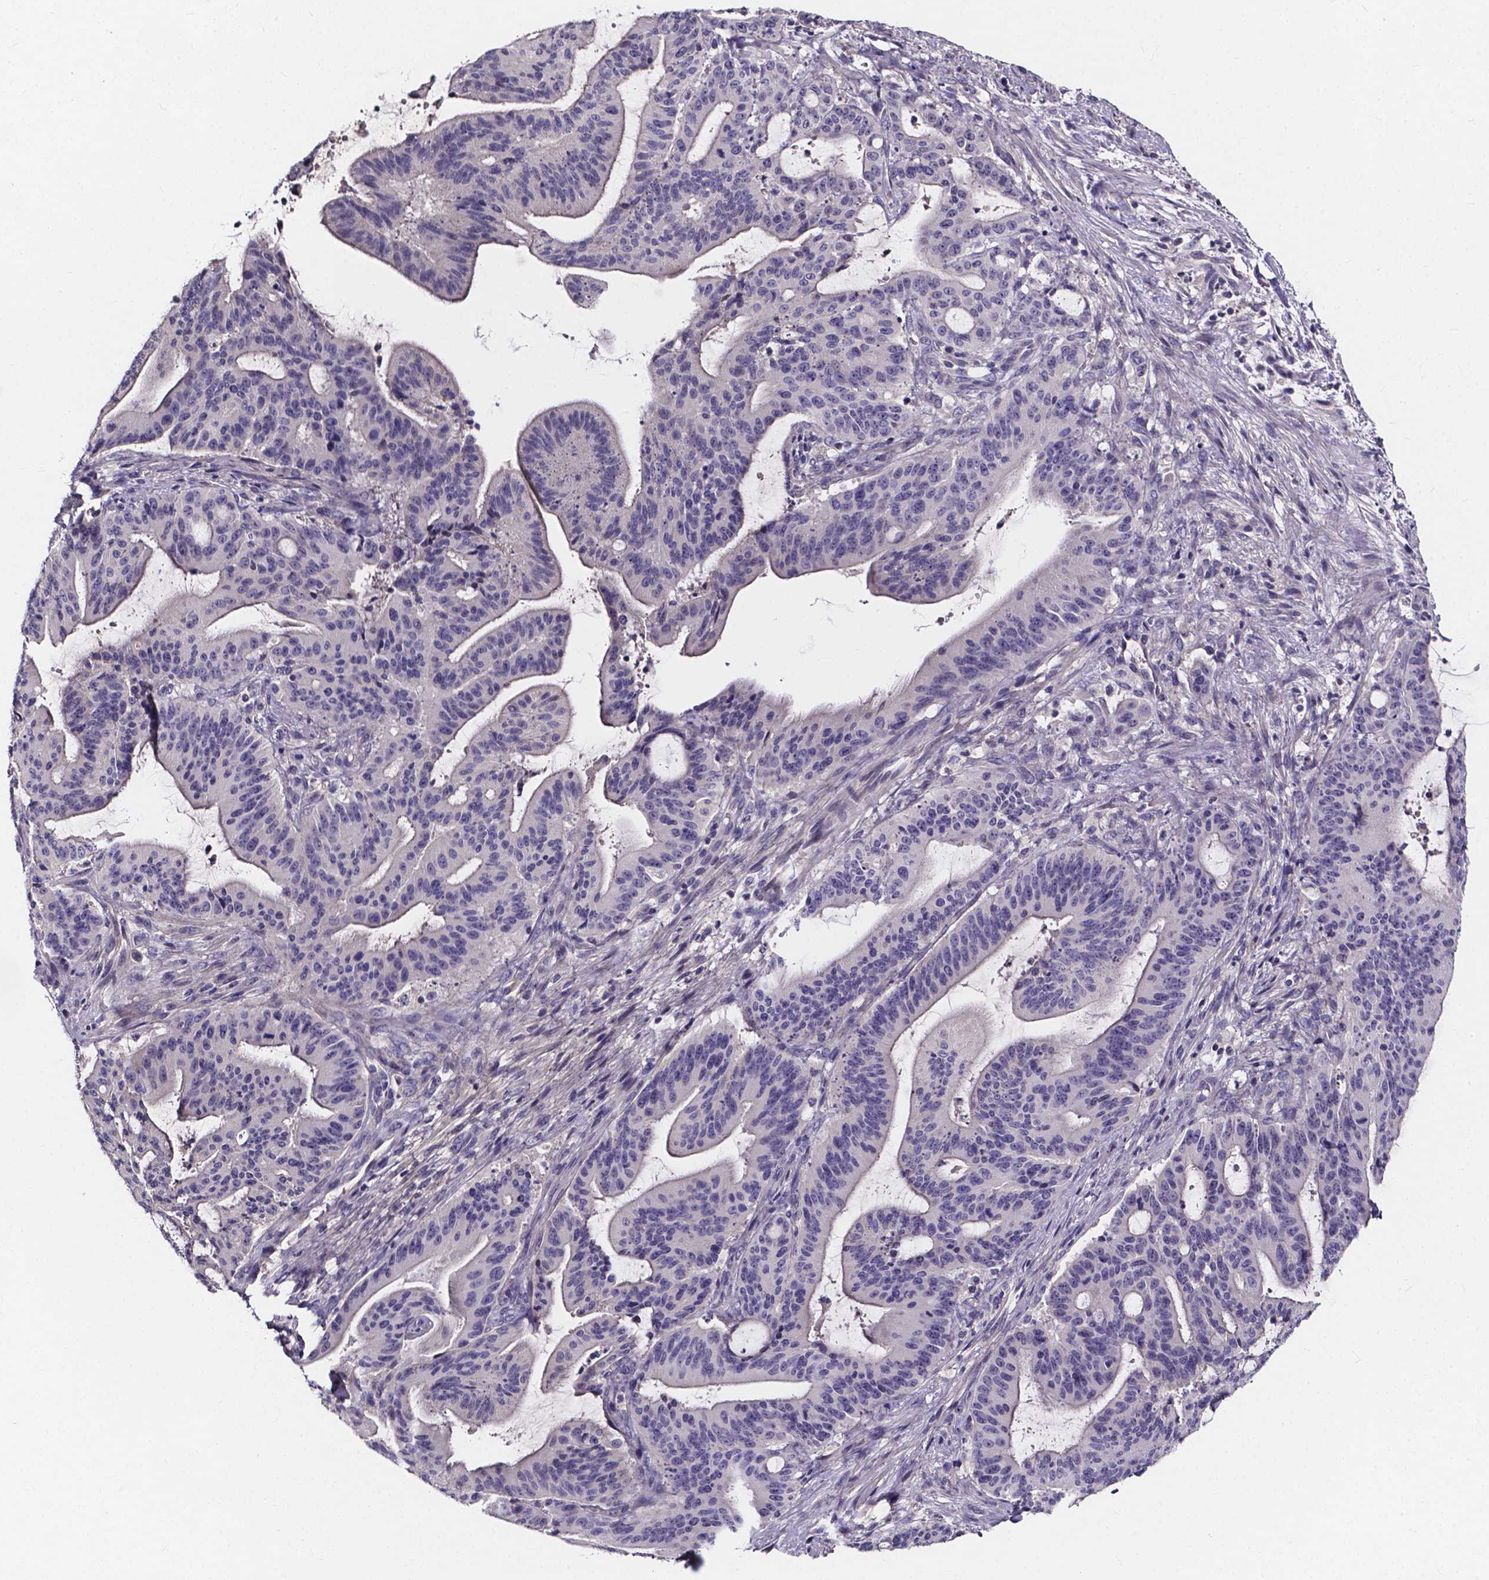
{"staining": {"intensity": "negative", "quantity": "none", "location": "none"}, "tissue": "liver cancer", "cell_type": "Tumor cells", "image_type": "cancer", "snomed": [{"axis": "morphology", "description": "Cholangiocarcinoma"}, {"axis": "topography", "description": "Liver"}], "caption": "IHC image of neoplastic tissue: liver cancer (cholangiocarcinoma) stained with DAB (3,3'-diaminobenzidine) exhibits no significant protein staining in tumor cells.", "gene": "SPOCD1", "patient": {"sex": "female", "age": 73}}